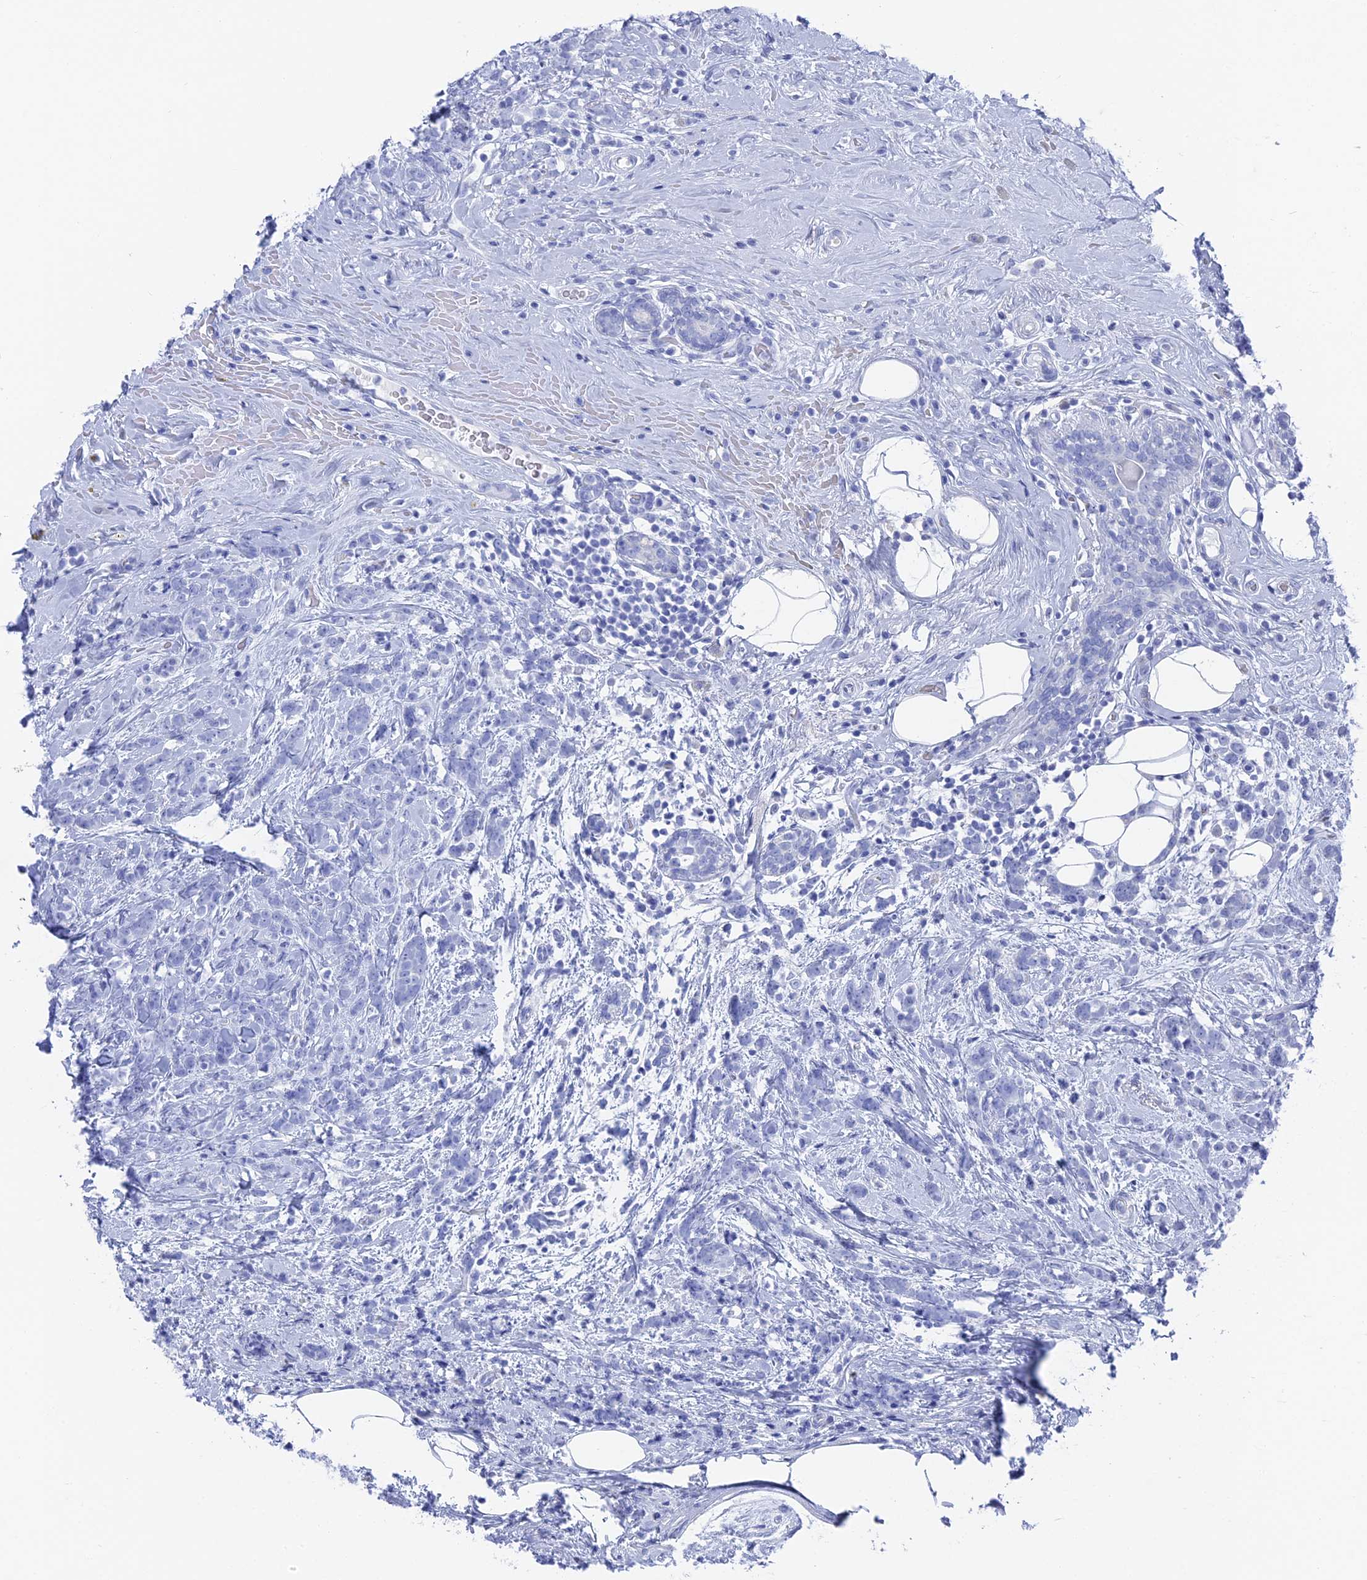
{"staining": {"intensity": "negative", "quantity": "none", "location": "none"}, "tissue": "breast cancer", "cell_type": "Tumor cells", "image_type": "cancer", "snomed": [{"axis": "morphology", "description": "Lobular carcinoma"}, {"axis": "topography", "description": "Breast"}], "caption": "Lobular carcinoma (breast) stained for a protein using IHC exhibits no expression tumor cells.", "gene": "ENPP3", "patient": {"sex": "female", "age": 58}}